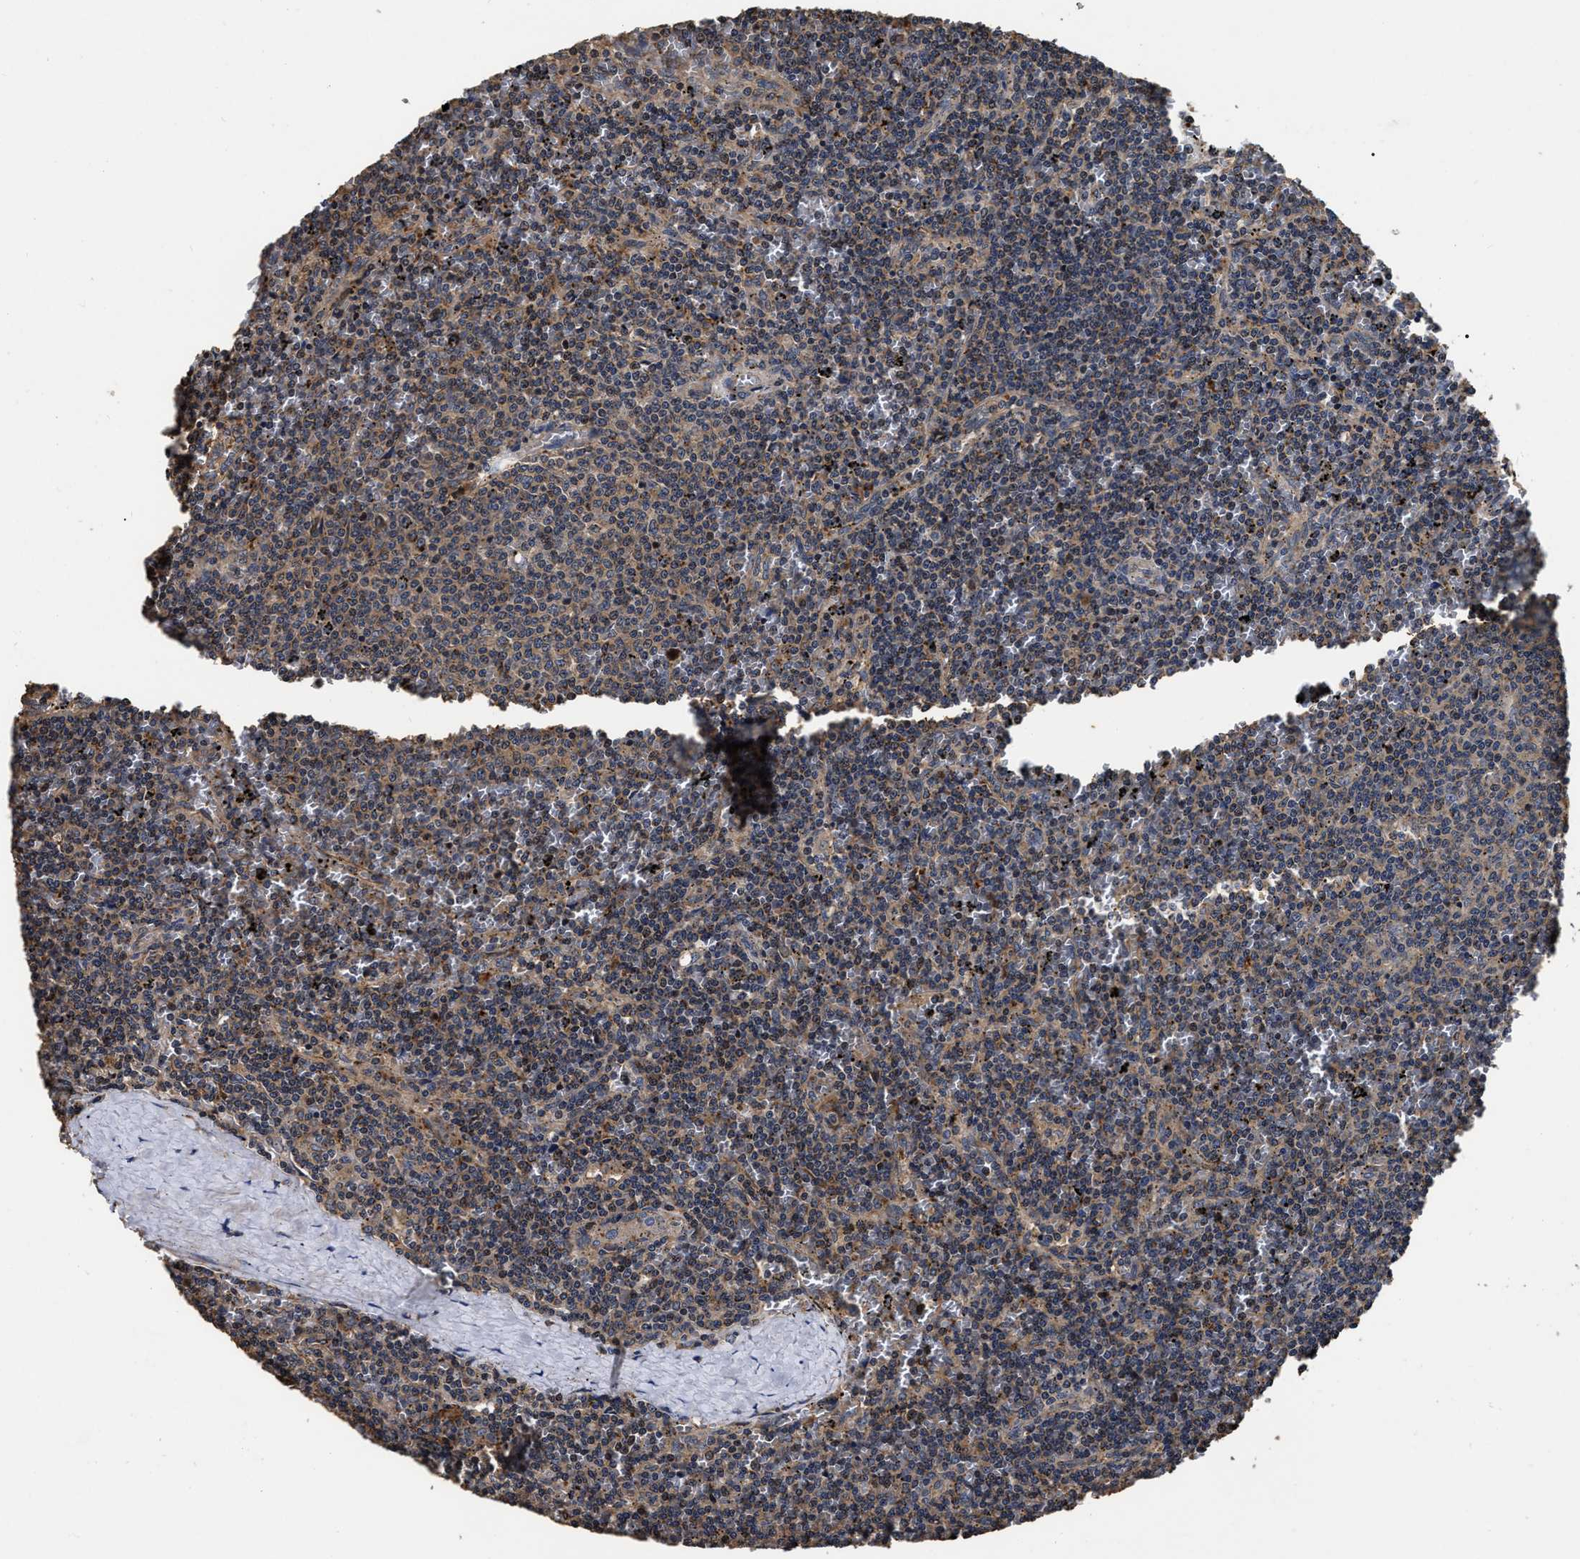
{"staining": {"intensity": "weak", "quantity": ">75%", "location": "cytoplasmic/membranous"}, "tissue": "lymphoma", "cell_type": "Tumor cells", "image_type": "cancer", "snomed": [{"axis": "morphology", "description": "Malignant lymphoma, non-Hodgkin's type, Low grade"}, {"axis": "topography", "description": "Spleen"}], "caption": "Immunohistochemistry (IHC) image of human lymphoma stained for a protein (brown), which displays low levels of weak cytoplasmic/membranous positivity in about >75% of tumor cells.", "gene": "ABCG8", "patient": {"sex": "female", "age": 50}}